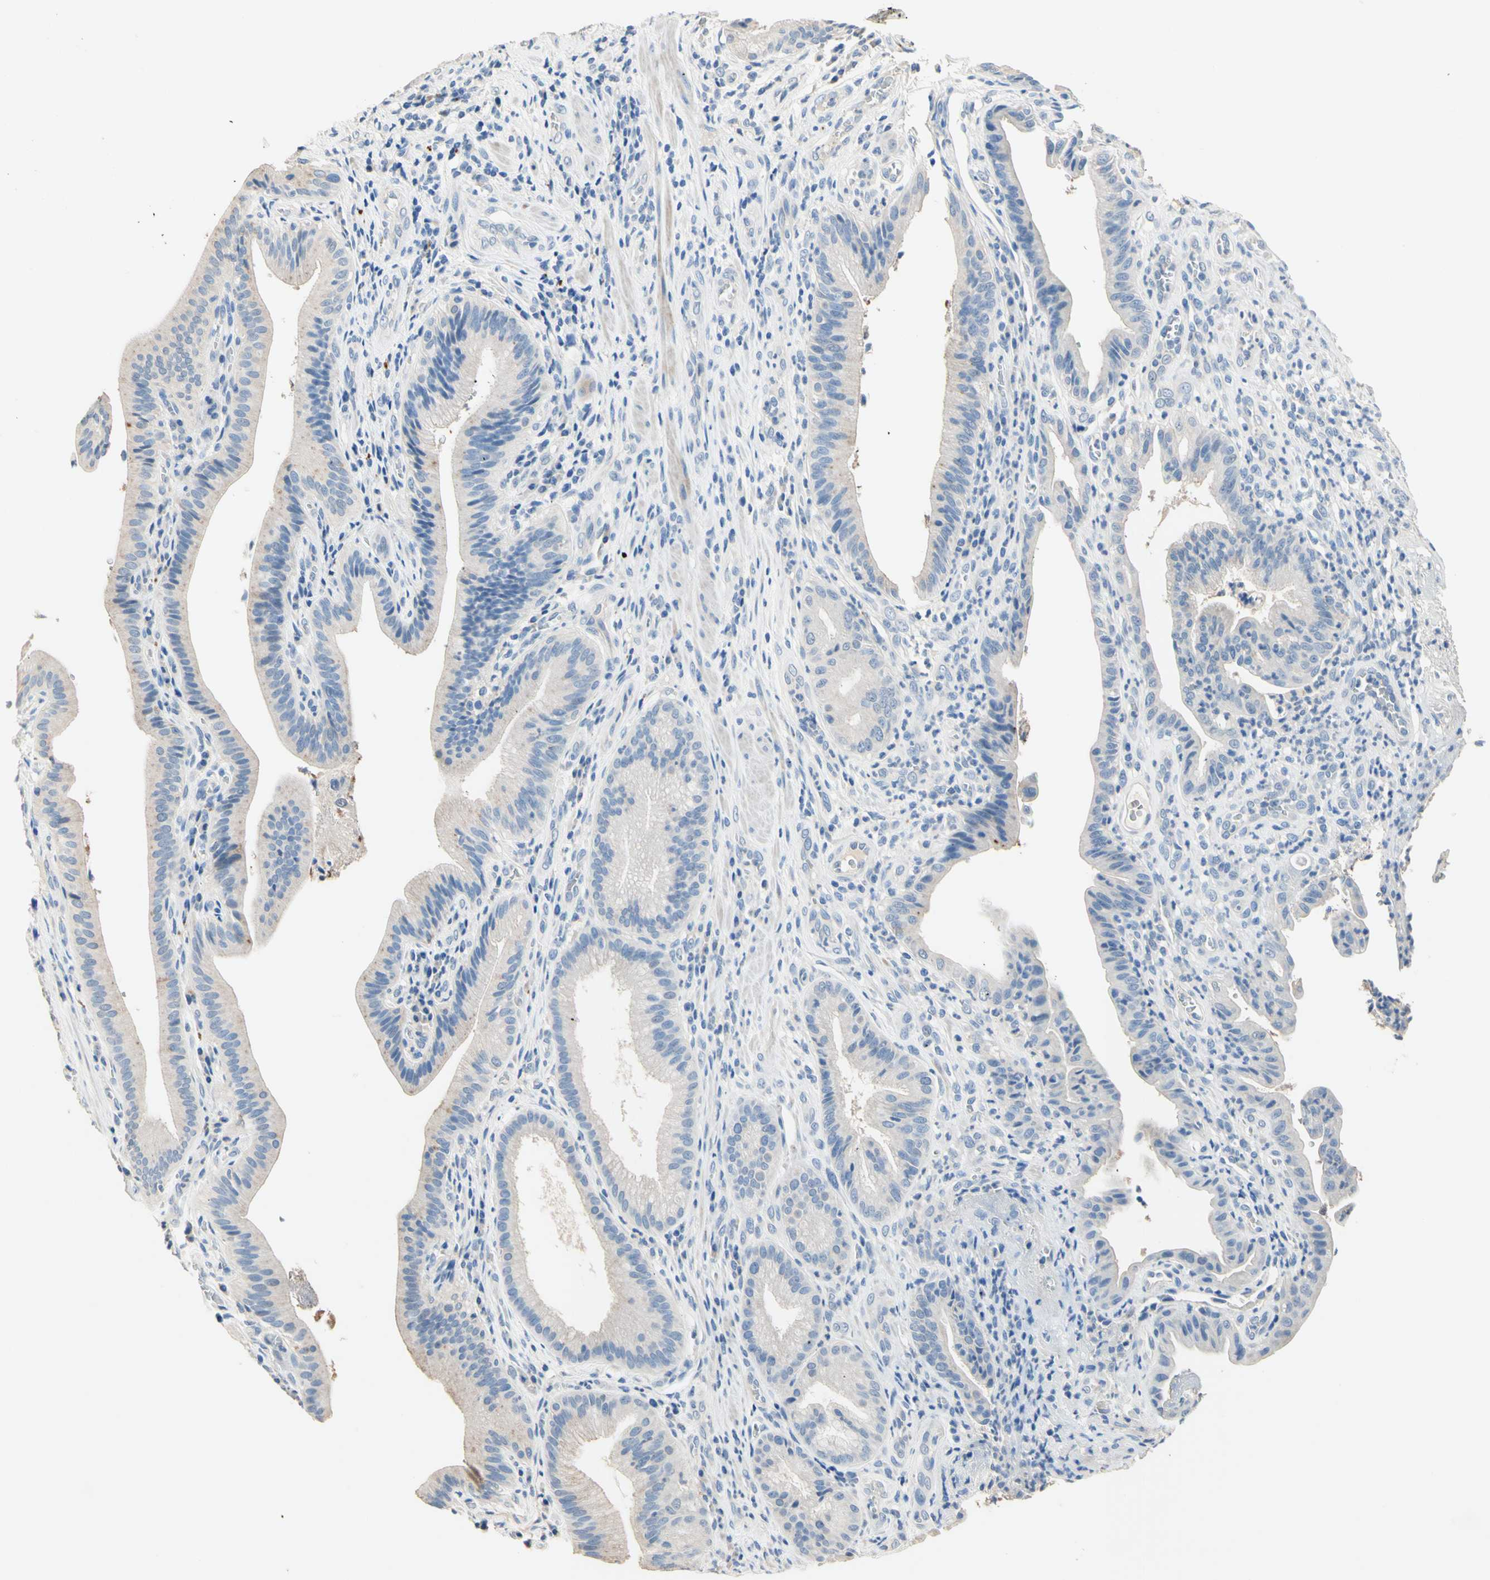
{"staining": {"intensity": "negative", "quantity": "none", "location": "none"}, "tissue": "pancreatic cancer", "cell_type": "Tumor cells", "image_type": "cancer", "snomed": [{"axis": "morphology", "description": "Adenocarcinoma, NOS"}, {"axis": "topography", "description": "Pancreas"}], "caption": "This is an immunohistochemistry (IHC) micrograph of adenocarcinoma (pancreatic). There is no staining in tumor cells.", "gene": "CDON", "patient": {"sex": "female", "age": 75}}